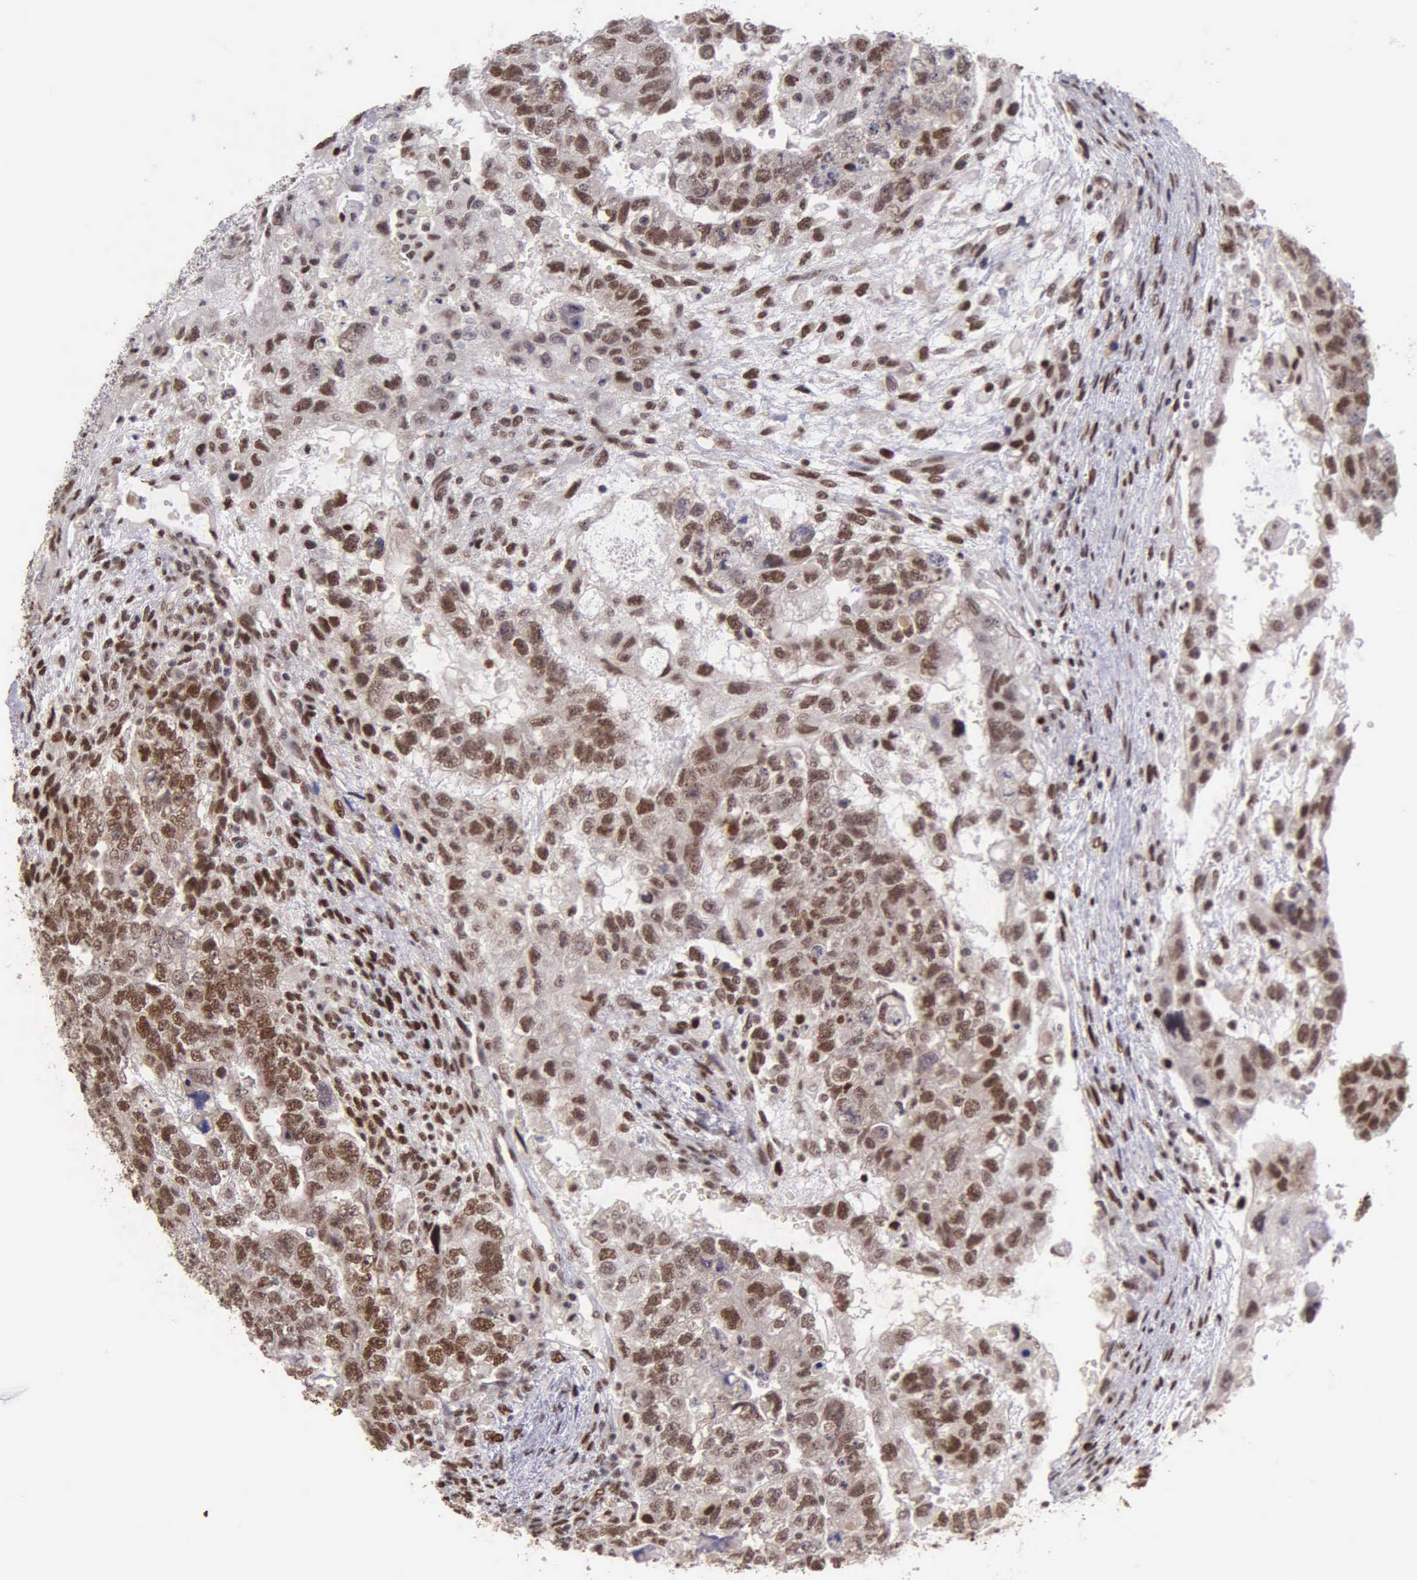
{"staining": {"intensity": "moderate", "quantity": "25%-75%", "location": "cytoplasmic/membranous,nuclear"}, "tissue": "testis cancer", "cell_type": "Tumor cells", "image_type": "cancer", "snomed": [{"axis": "morphology", "description": "Carcinoma, Embryonal, NOS"}, {"axis": "topography", "description": "Testis"}], "caption": "A micrograph showing moderate cytoplasmic/membranous and nuclear positivity in about 25%-75% of tumor cells in testis cancer (embryonal carcinoma), as visualized by brown immunohistochemical staining.", "gene": "UBR7", "patient": {"sex": "male", "age": 36}}